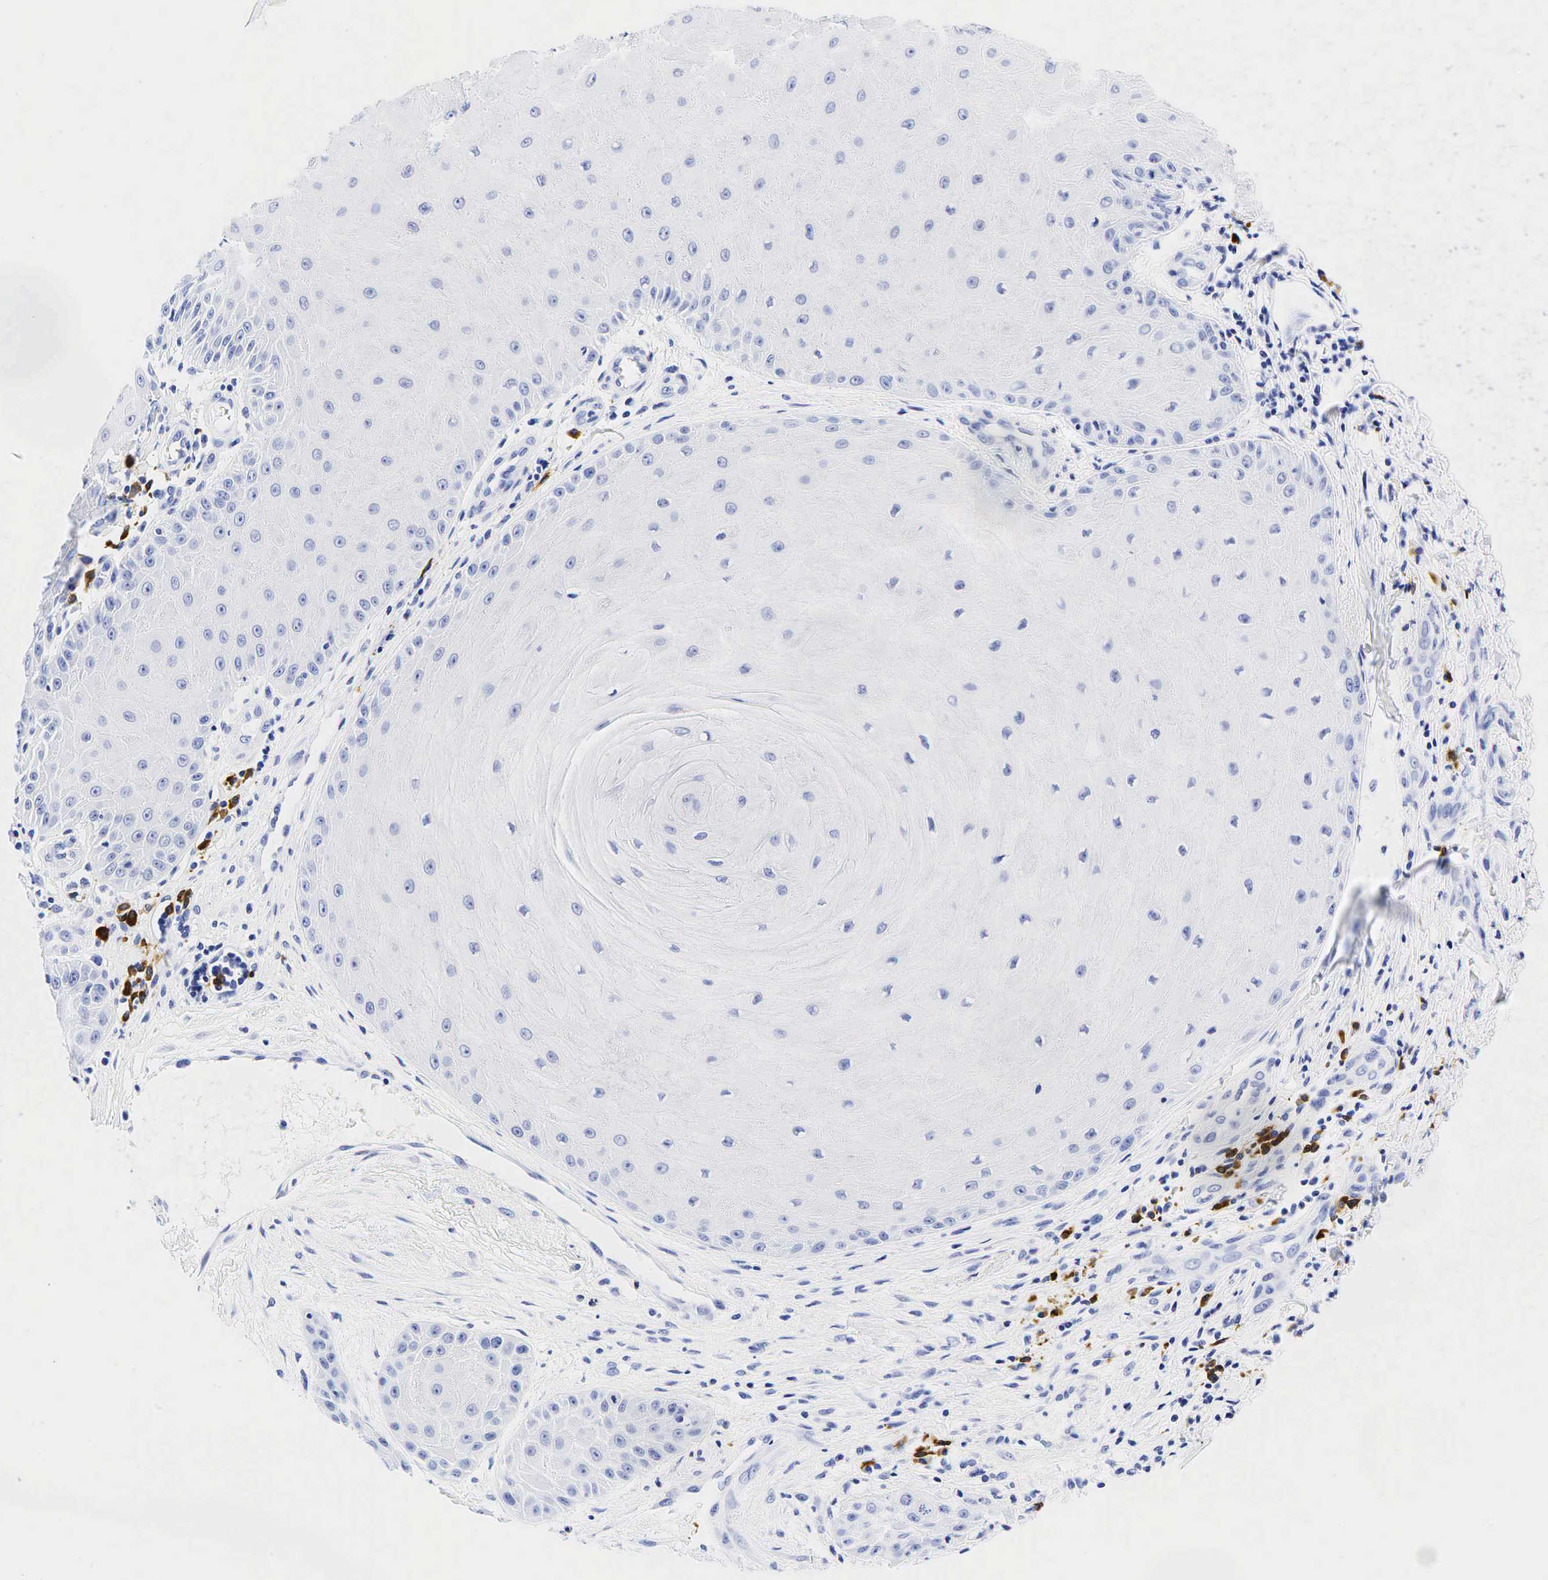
{"staining": {"intensity": "negative", "quantity": "none", "location": "none"}, "tissue": "skin cancer", "cell_type": "Tumor cells", "image_type": "cancer", "snomed": [{"axis": "morphology", "description": "Squamous cell carcinoma, NOS"}, {"axis": "topography", "description": "Skin"}], "caption": "Tumor cells show no significant protein staining in skin squamous cell carcinoma.", "gene": "CD79A", "patient": {"sex": "male", "age": 57}}